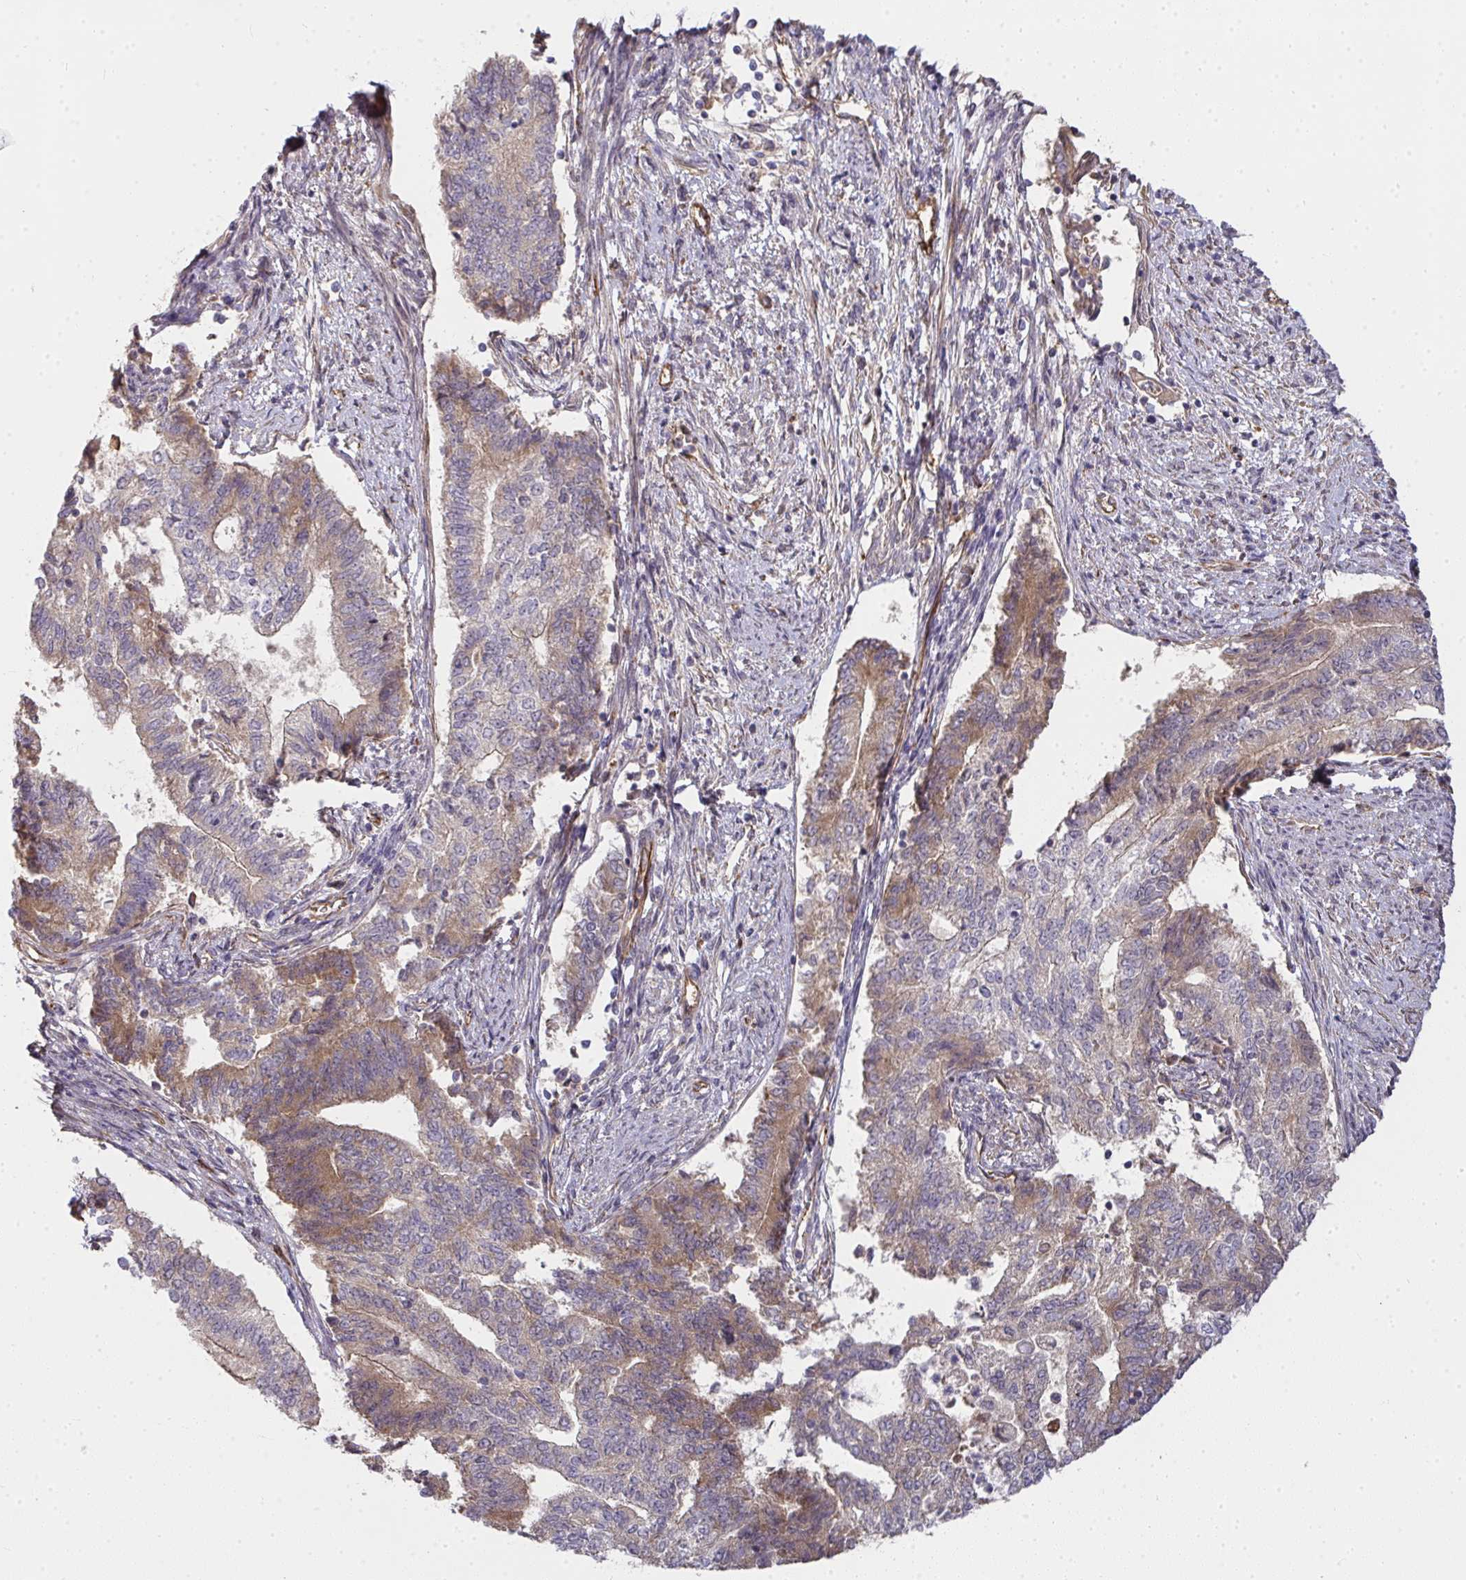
{"staining": {"intensity": "weak", "quantity": "25%-75%", "location": "cytoplasmic/membranous"}, "tissue": "endometrial cancer", "cell_type": "Tumor cells", "image_type": "cancer", "snomed": [{"axis": "morphology", "description": "Adenocarcinoma, NOS"}, {"axis": "topography", "description": "Endometrium"}], "caption": "IHC photomicrograph of neoplastic tissue: human endometrial adenocarcinoma stained using immunohistochemistry (IHC) demonstrates low levels of weak protein expression localized specifically in the cytoplasmic/membranous of tumor cells, appearing as a cytoplasmic/membranous brown color.", "gene": "B4GALT6", "patient": {"sex": "female", "age": 65}}